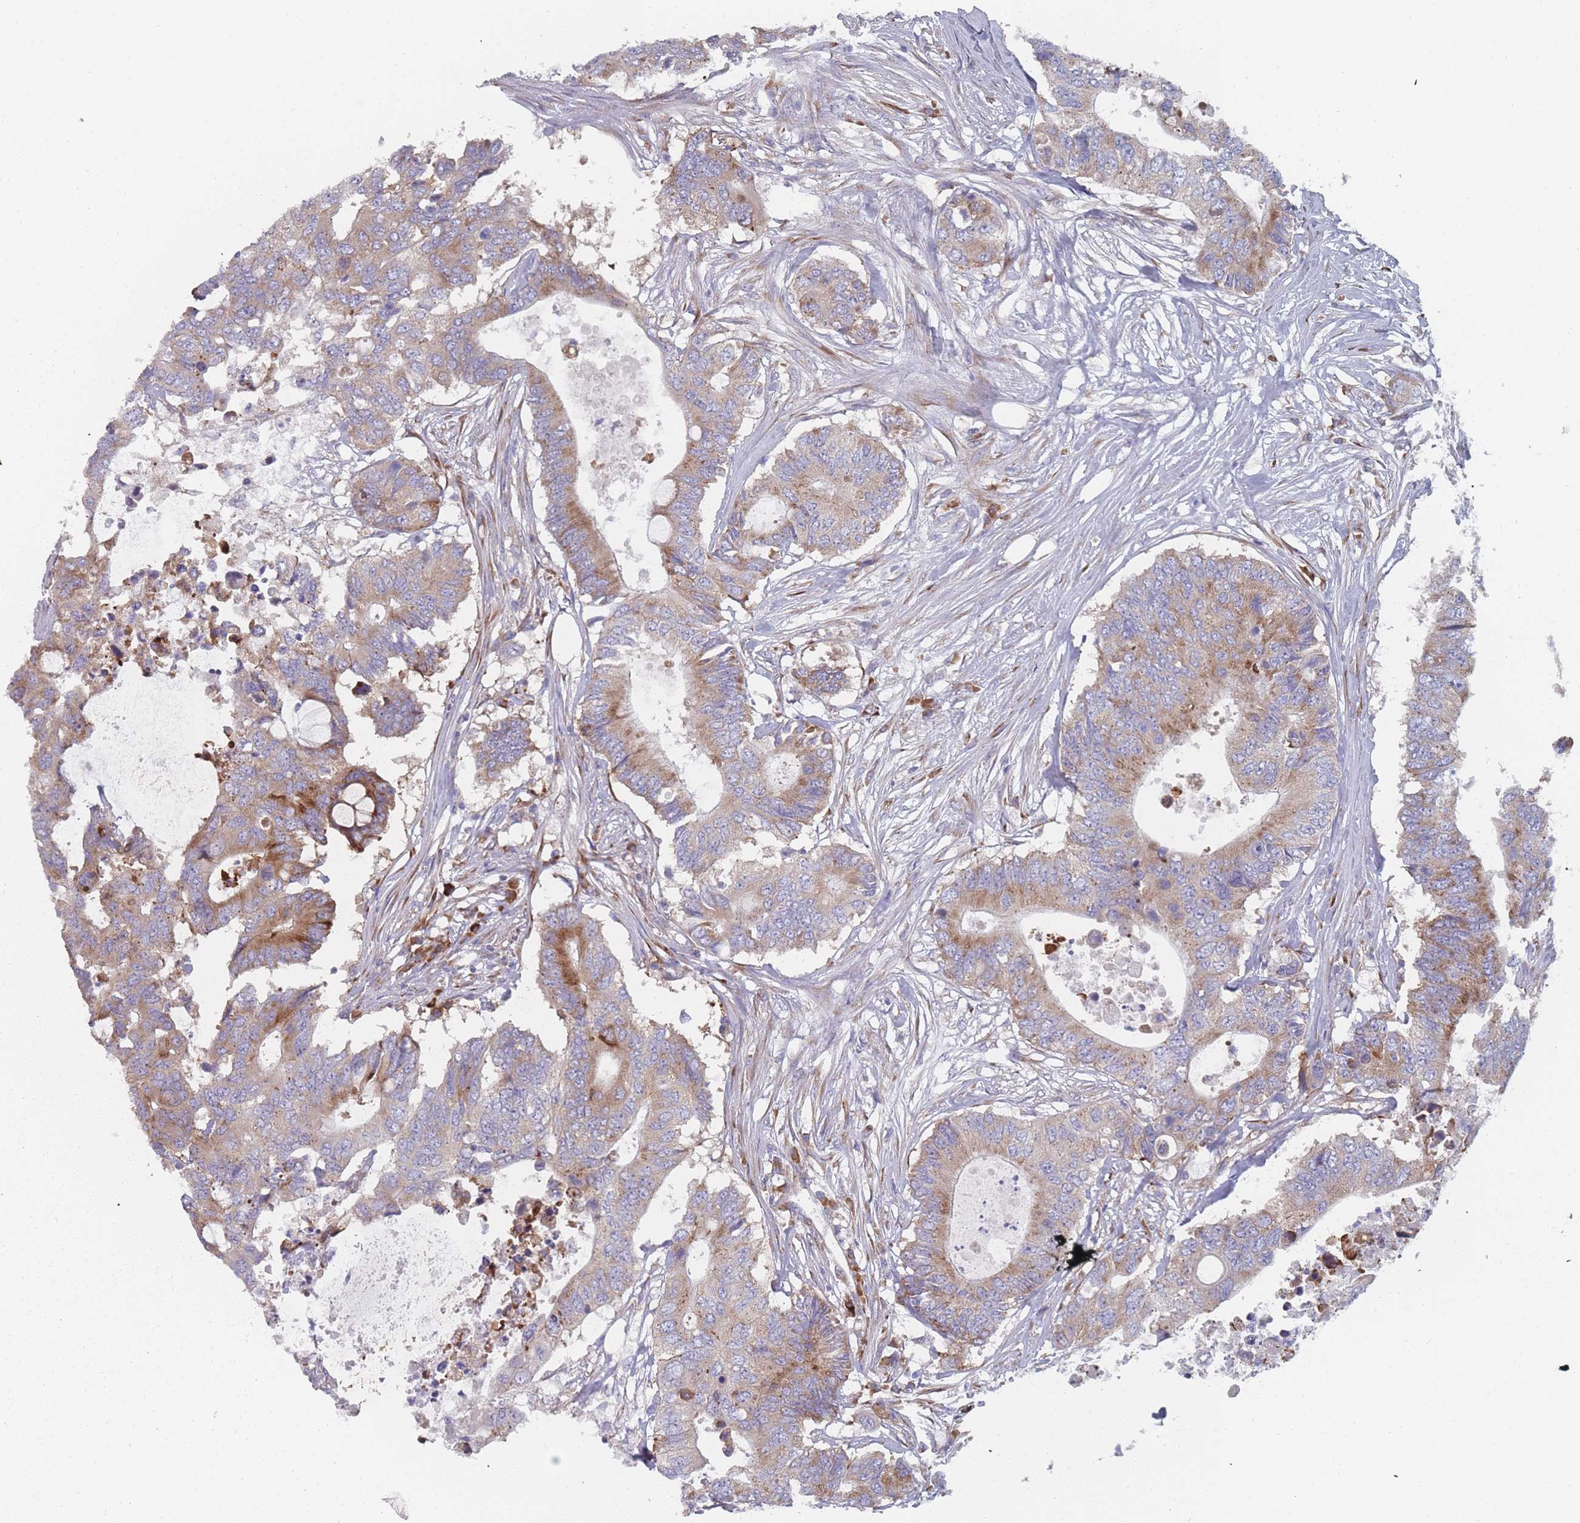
{"staining": {"intensity": "moderate", "quantity": ">75%", "location": "cytoplasmic/membranous"}, "tissue": "colorectal cancer", "cell_type": "Tumor cells", "image_type": "cancer", "snomed": [{"axis": "morphology", "description": "Adenocarcinoma, NOS"}, {"axis": "topography", "description": "Colon"}], "caption": "A brown stain highlights moderate cytoplasmic/membranous expression of a protein in colorectal adenocarcinoma tumor cells.", "gene": "CACNG5", "patient": {"sex": "male", "age": 71}}